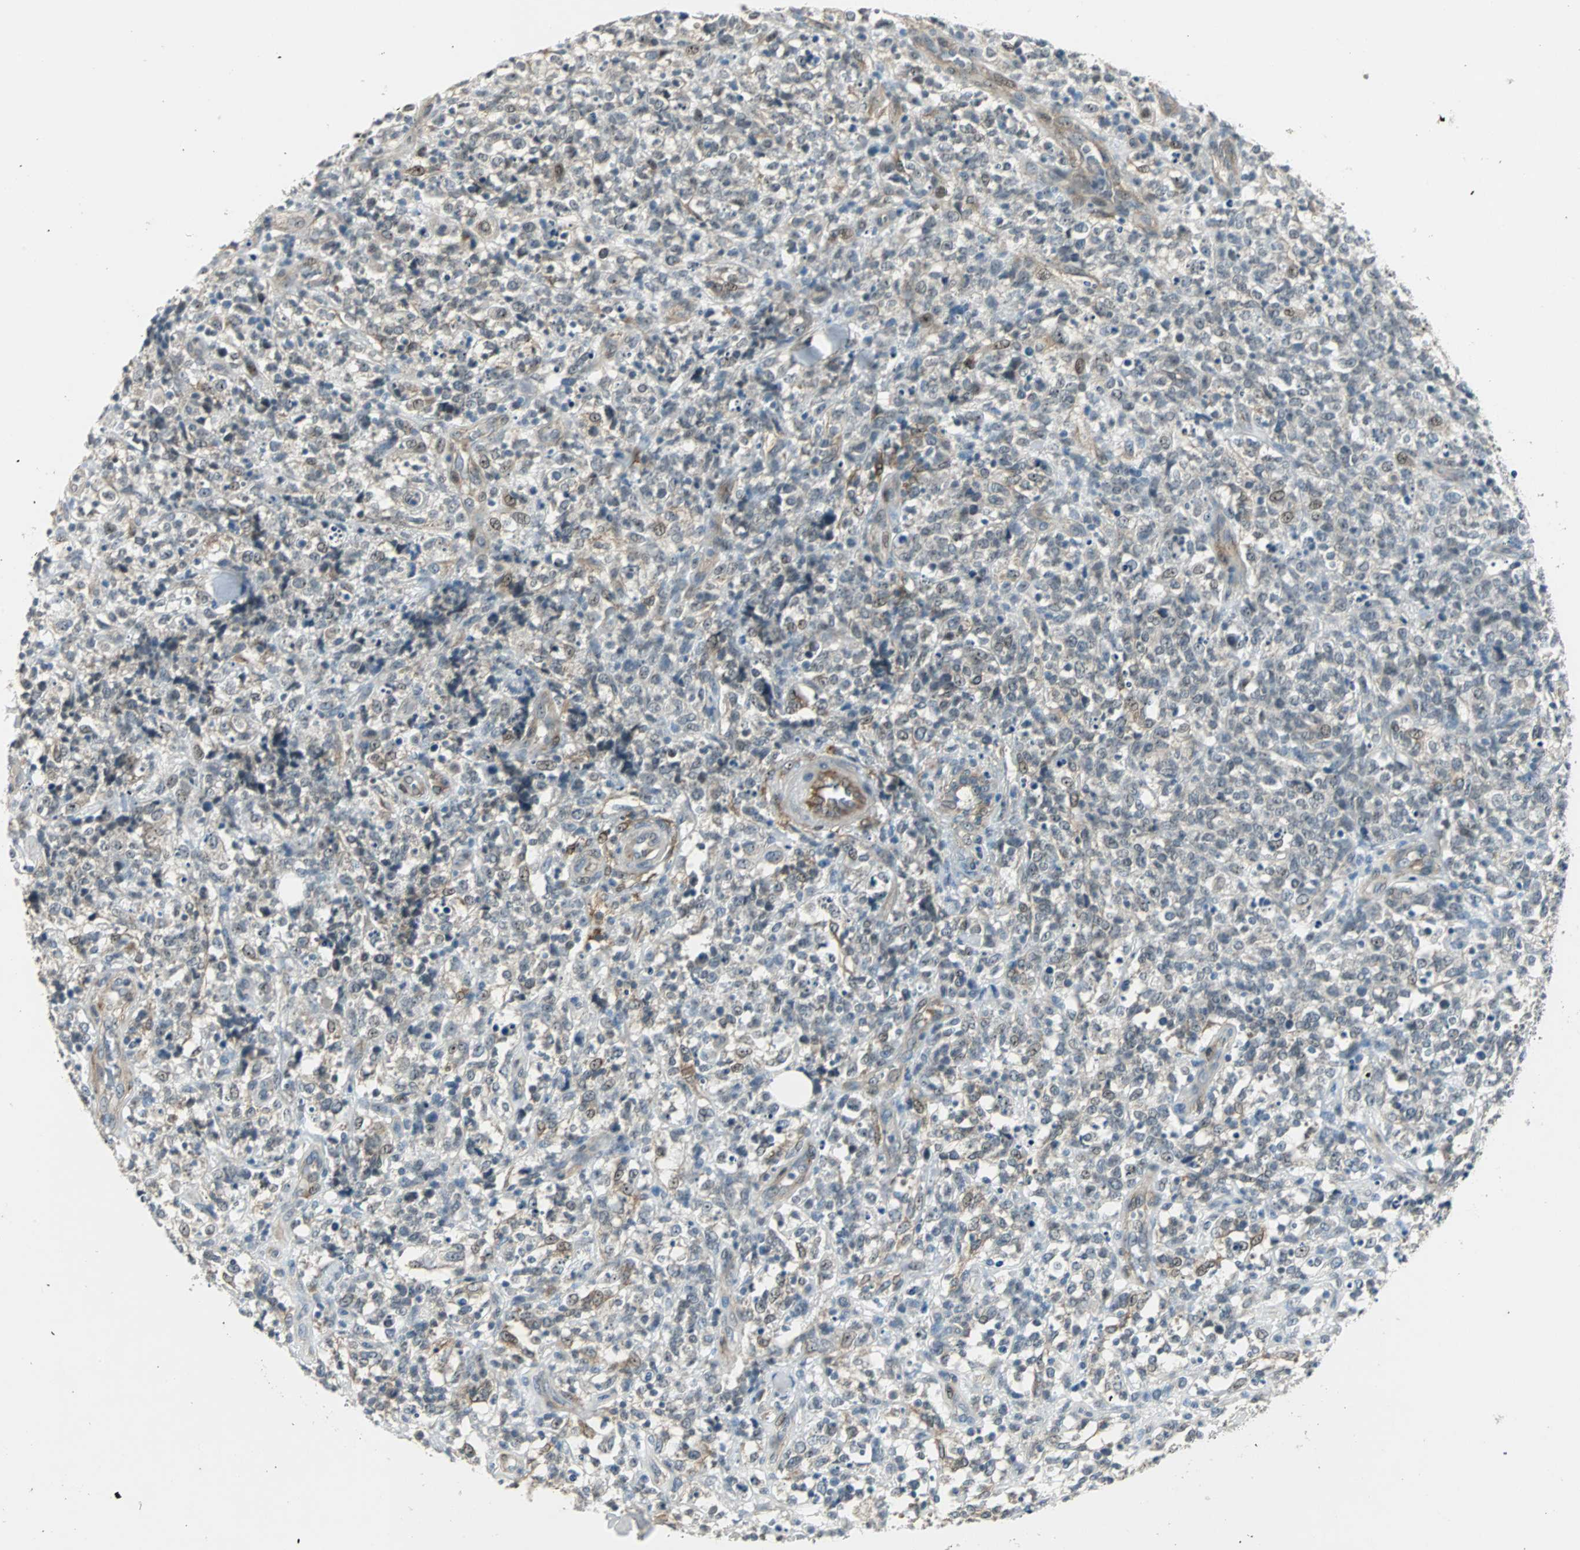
{"staining": {"intensity": "negative", "quantity": "none", "location": "none"}, "tissue": "lymphoma", "cell_type": "Tumor cells", "image_type": "cancer", "snomed": [{"axis": "morphology", "description": "Malignant lymphoma, non-Hodgkin's type, High grade"}, {"axis": "topography", "description": "Lymph node"}], "caption": "IHC of human malignant lymphoma, non-Hodgkin's type (high-grade) shows no expression in tumor cells.", "gene": "FHL2", "patient": {"sex": "female", "age": 73}}